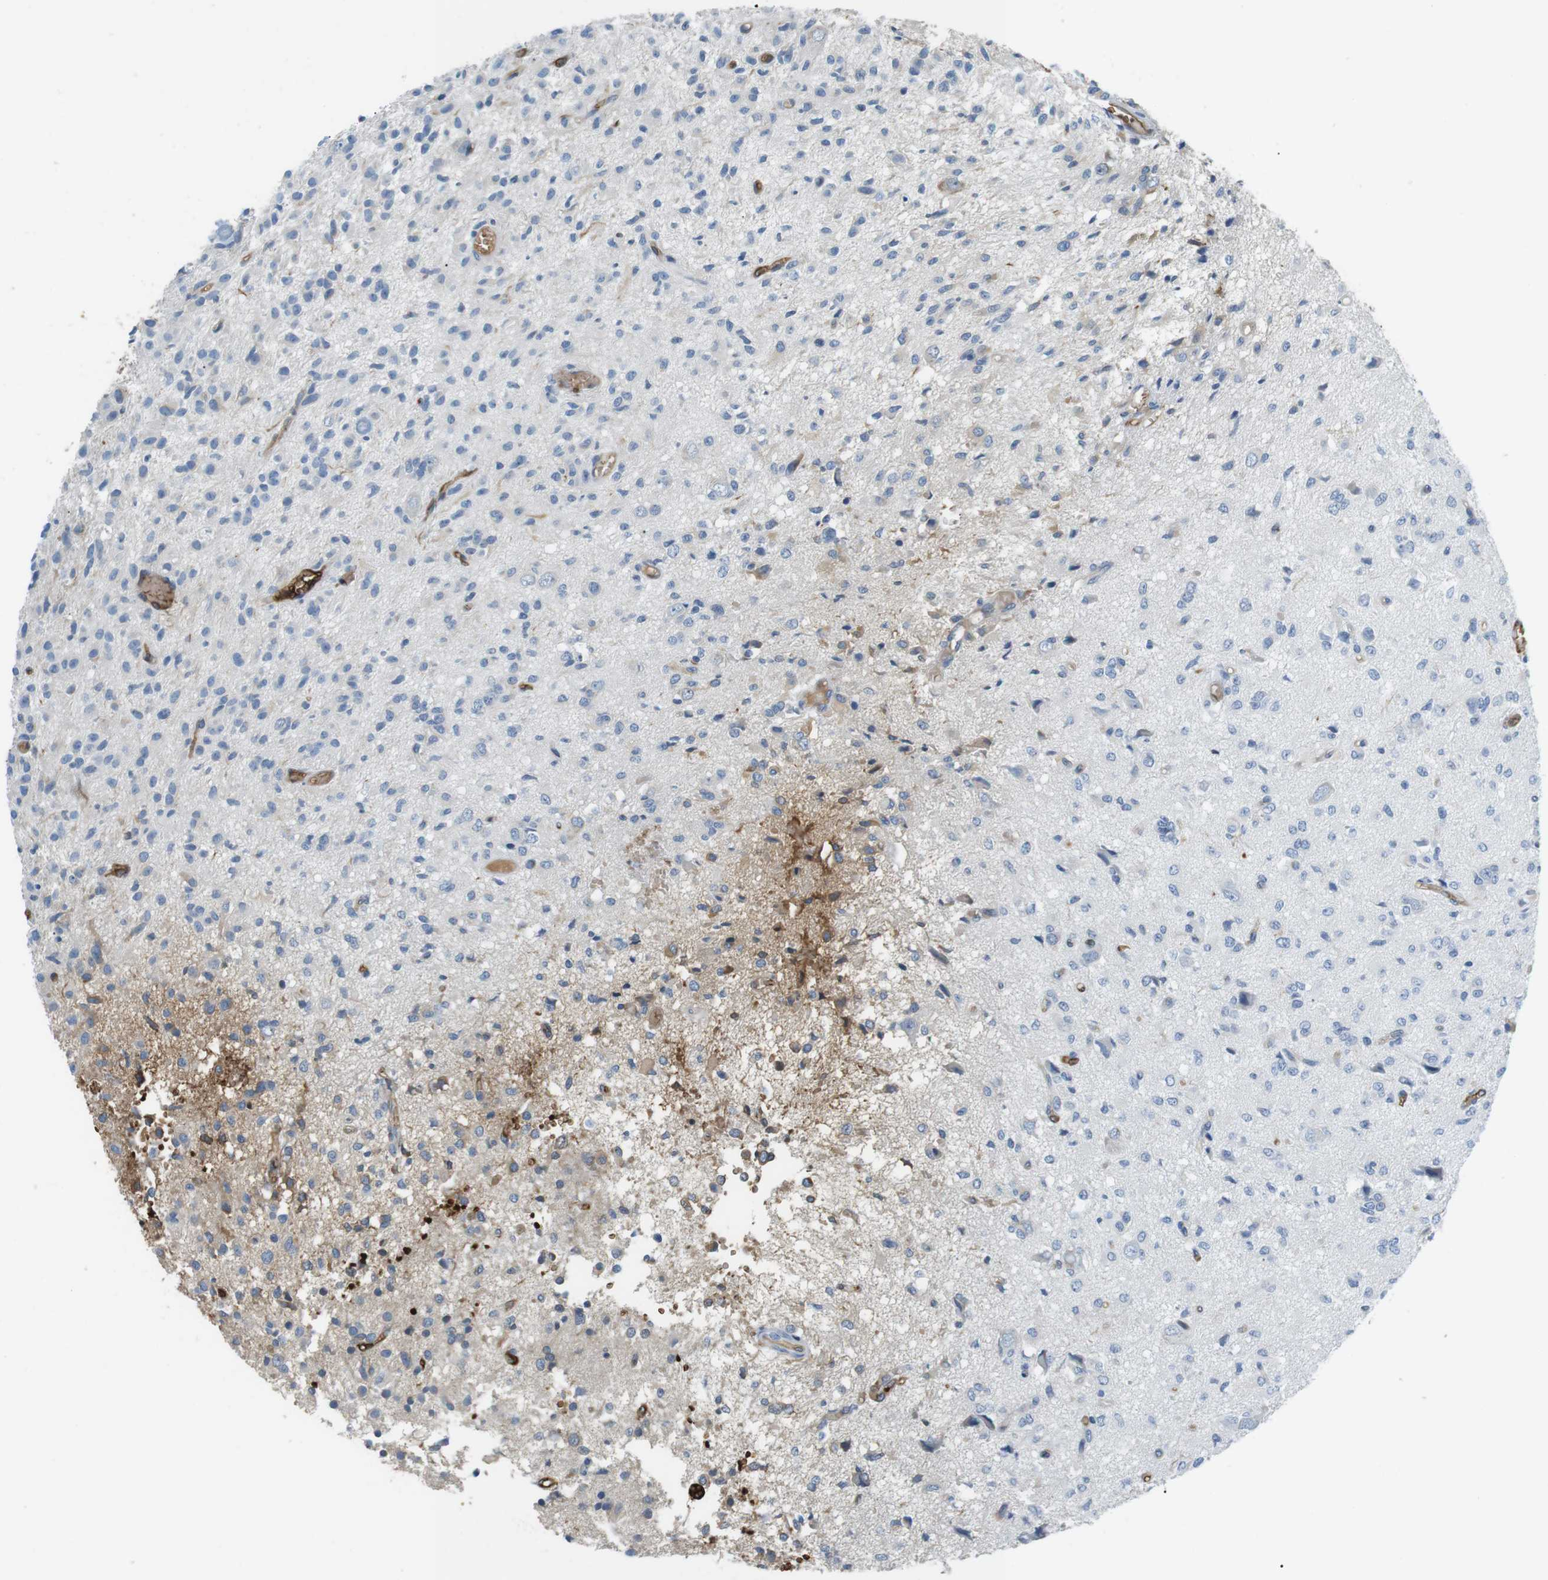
{"staining": {"intensity": "negative", "quantity": "none", "location": "none"}, "tissue": "glioma", "cell_type": "Tumor cells", "image_type": "cancer", "snomed": [{"axis": "morphology", "description": "Glioma, malignant, High grade"}, {"axis": "topography", "description": "Brain"}], "caption": "Immunohistochemical staining of malignant high-grade glioma demonstrates no significant staining in tumor cells.", "gene": "ADCY10", "patient": {"sex": "female", "age": 59}}